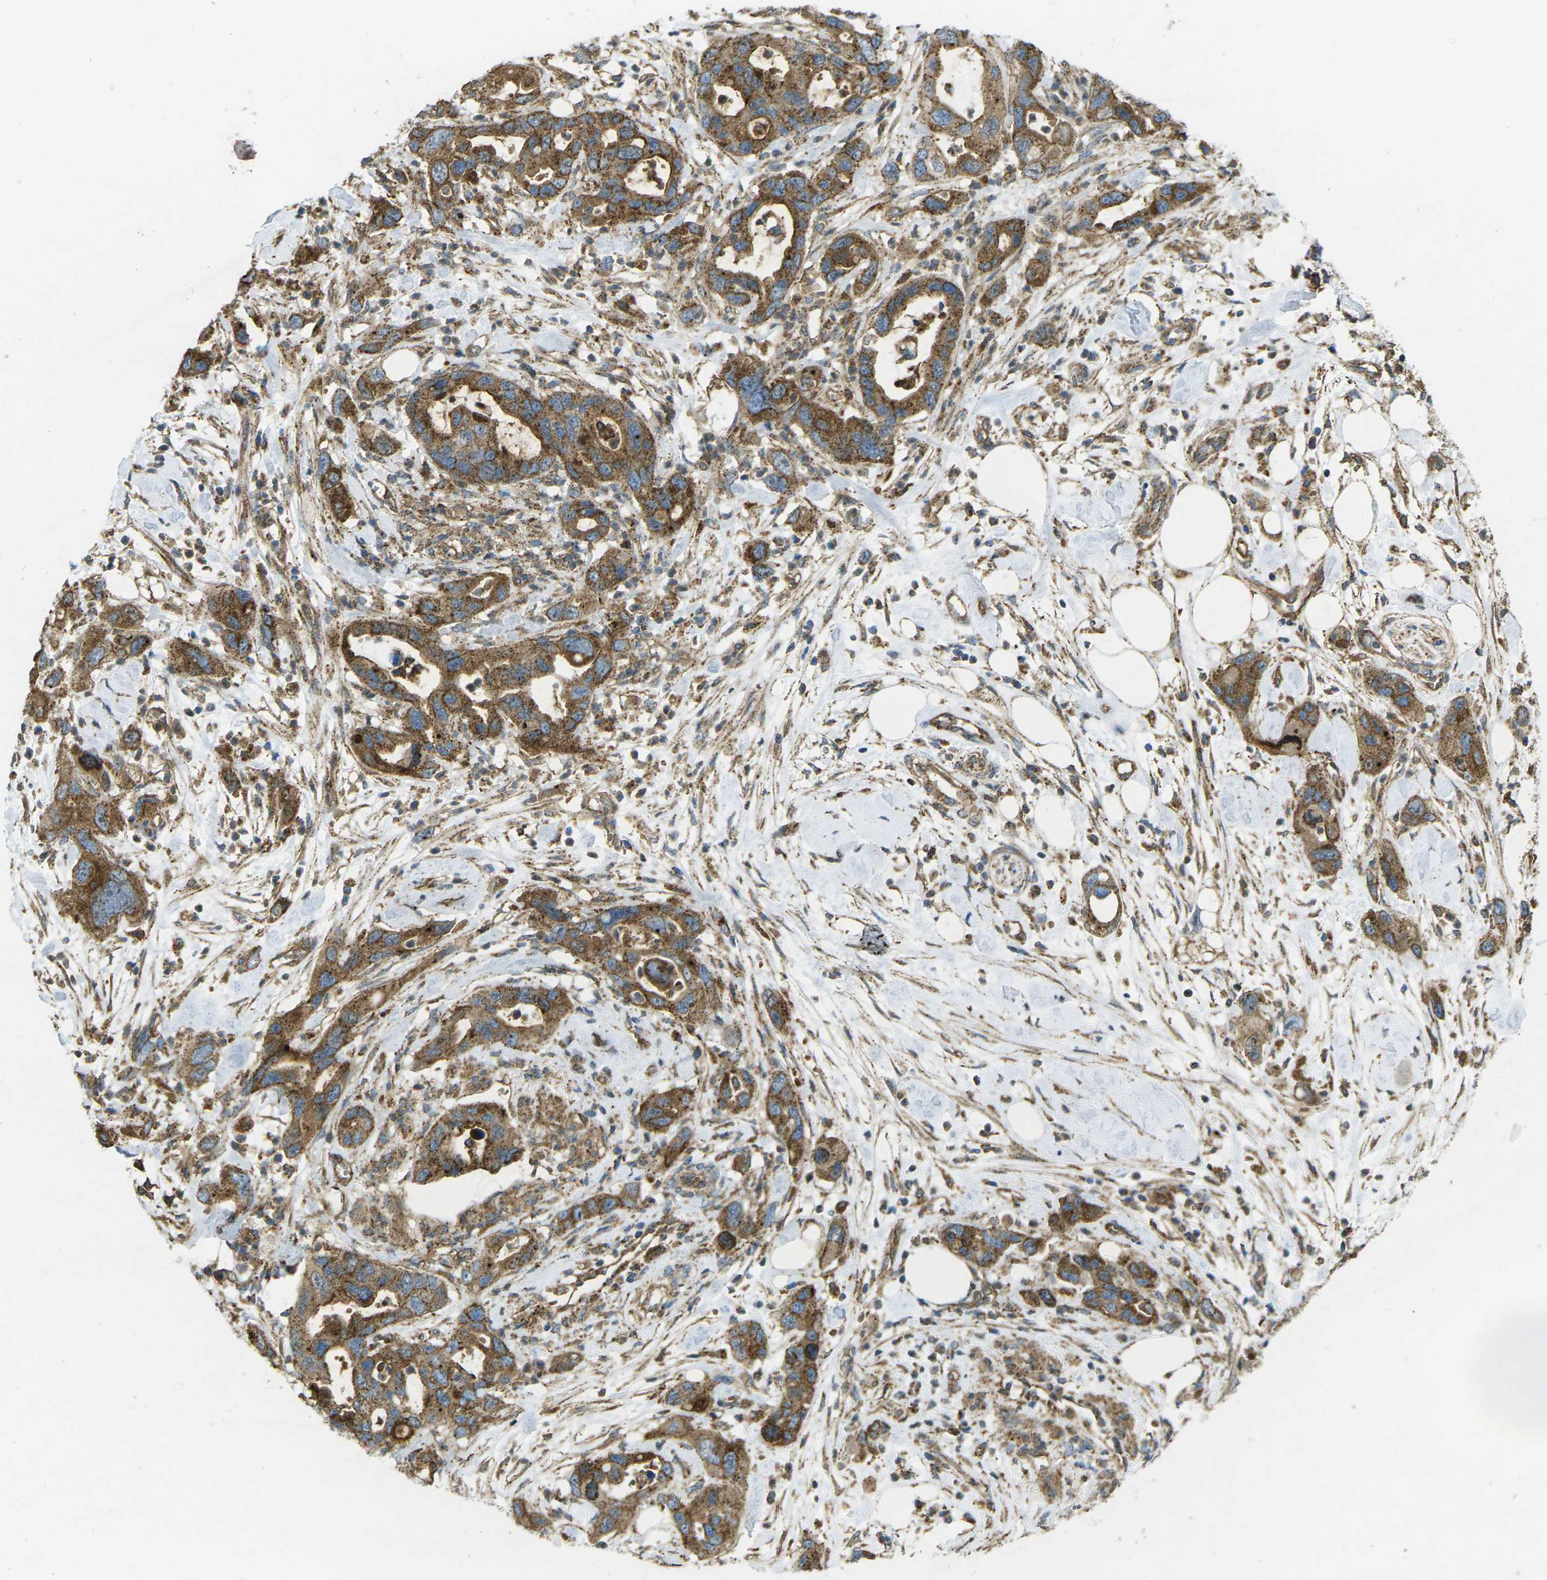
{"staining": {"intensity": "strong", "quantity": ">75%", "location": "cytoplasmic/membranous"}, "tissue": "pancreatic cancer", "cell_type": "Tumor cells", "image_type": "cancer", "snomed": [{"axis": "morphology", "description": "Normal tissue, NOS"}, {"axis": "morphology", "description": "Adenocarcinoma, NOS"}, {"axis": "topography", "description": "Pancreas"}], "caption": "Strong cytoplasmic/membranous positivity for a protein is present in approximately >75% of tumor cells of pancreatic cancer using IHC.", "gene": "CHMP3", "patient": {"sex": "female", "age": 71}}